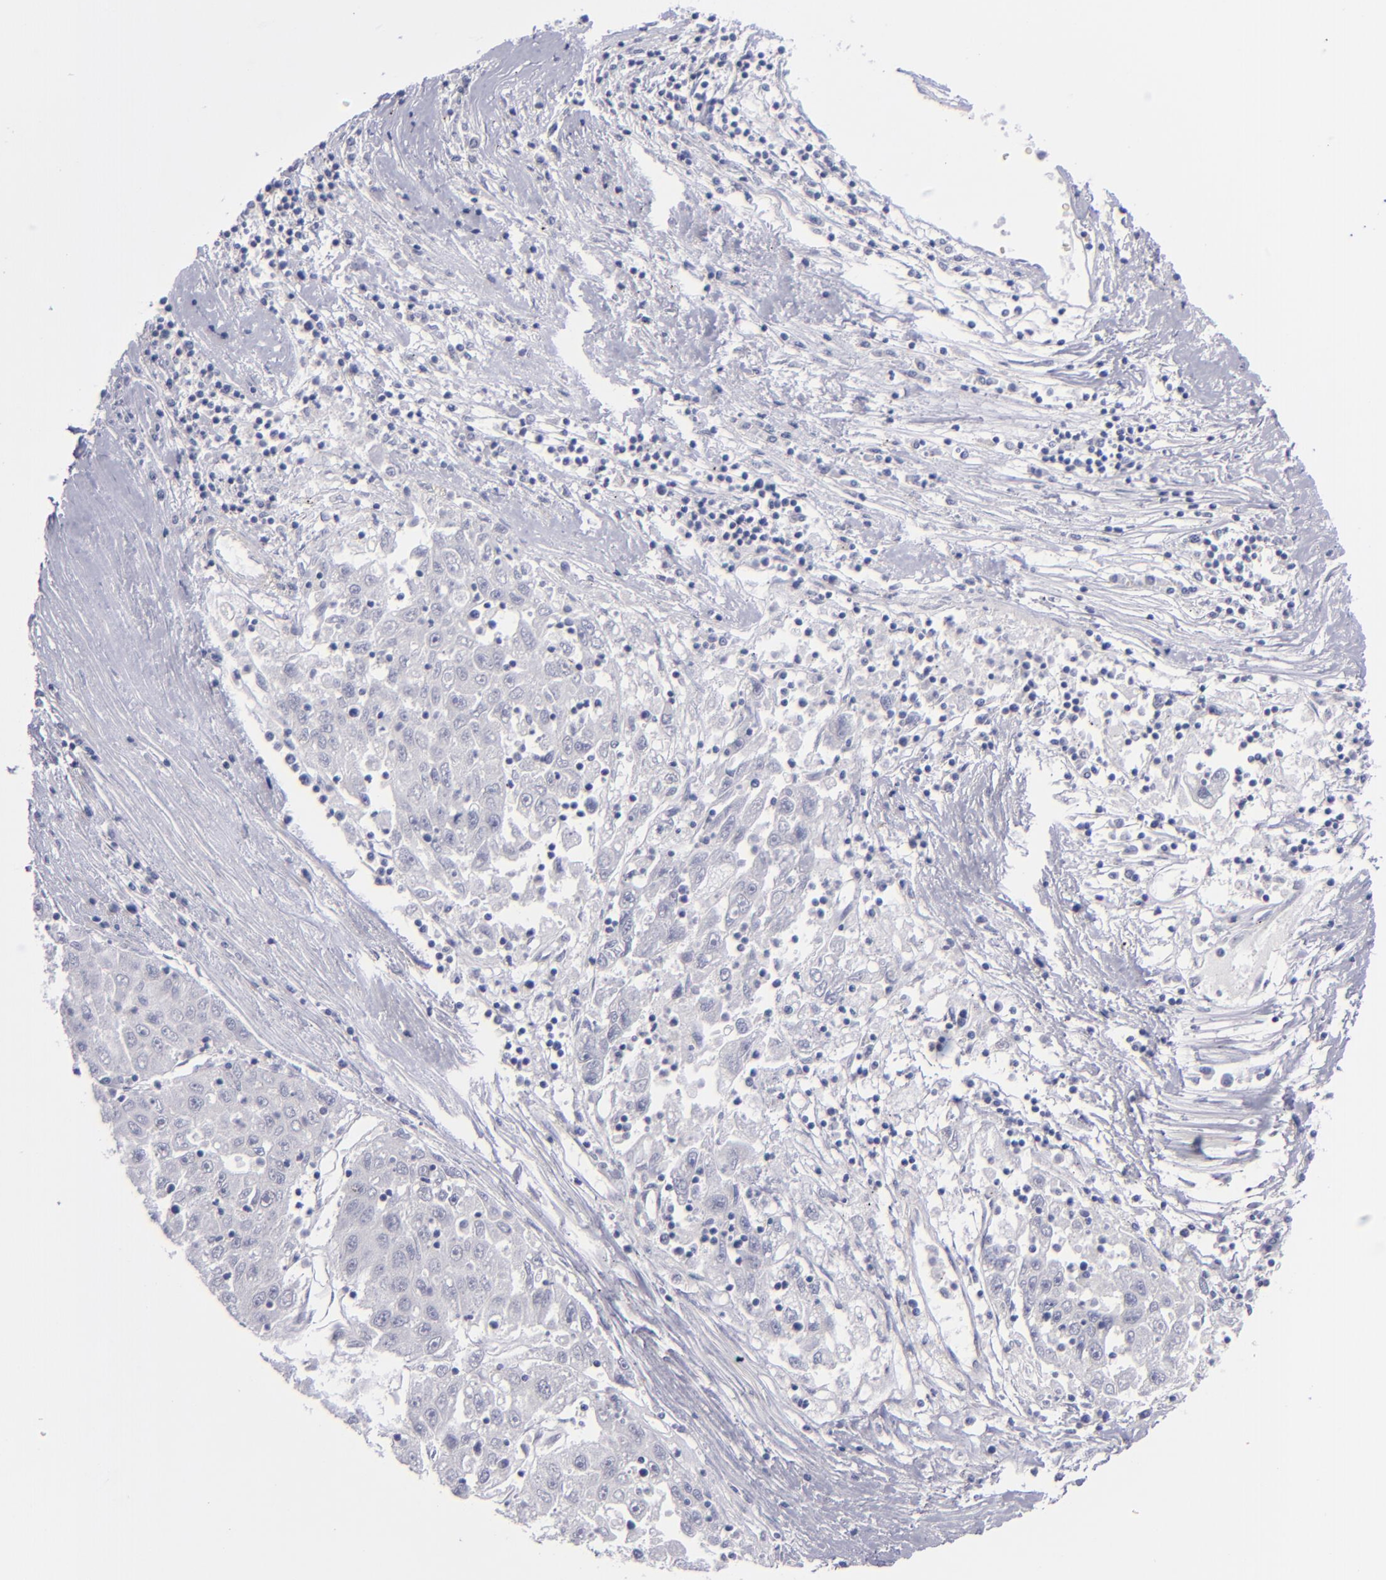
{"staining": {"intensity": "negative", "quantity": "none", "location": "none"}, "tissue": "liver cancer", "cell_type": "Tumor cells", "image_type": "cancer", "snomed": [{"axis": "morphology", "description": "Carcinoma, Hepatocellular, NOS"}, {"axis": "topography", "description": "Liver"}], "caption": "Photomicrograph shows no significant protein expression in tumor cells of hepatocellular carcinoma (liver).", "gene": "MYH11", "patient": {"sex": "male", "age": 49}}